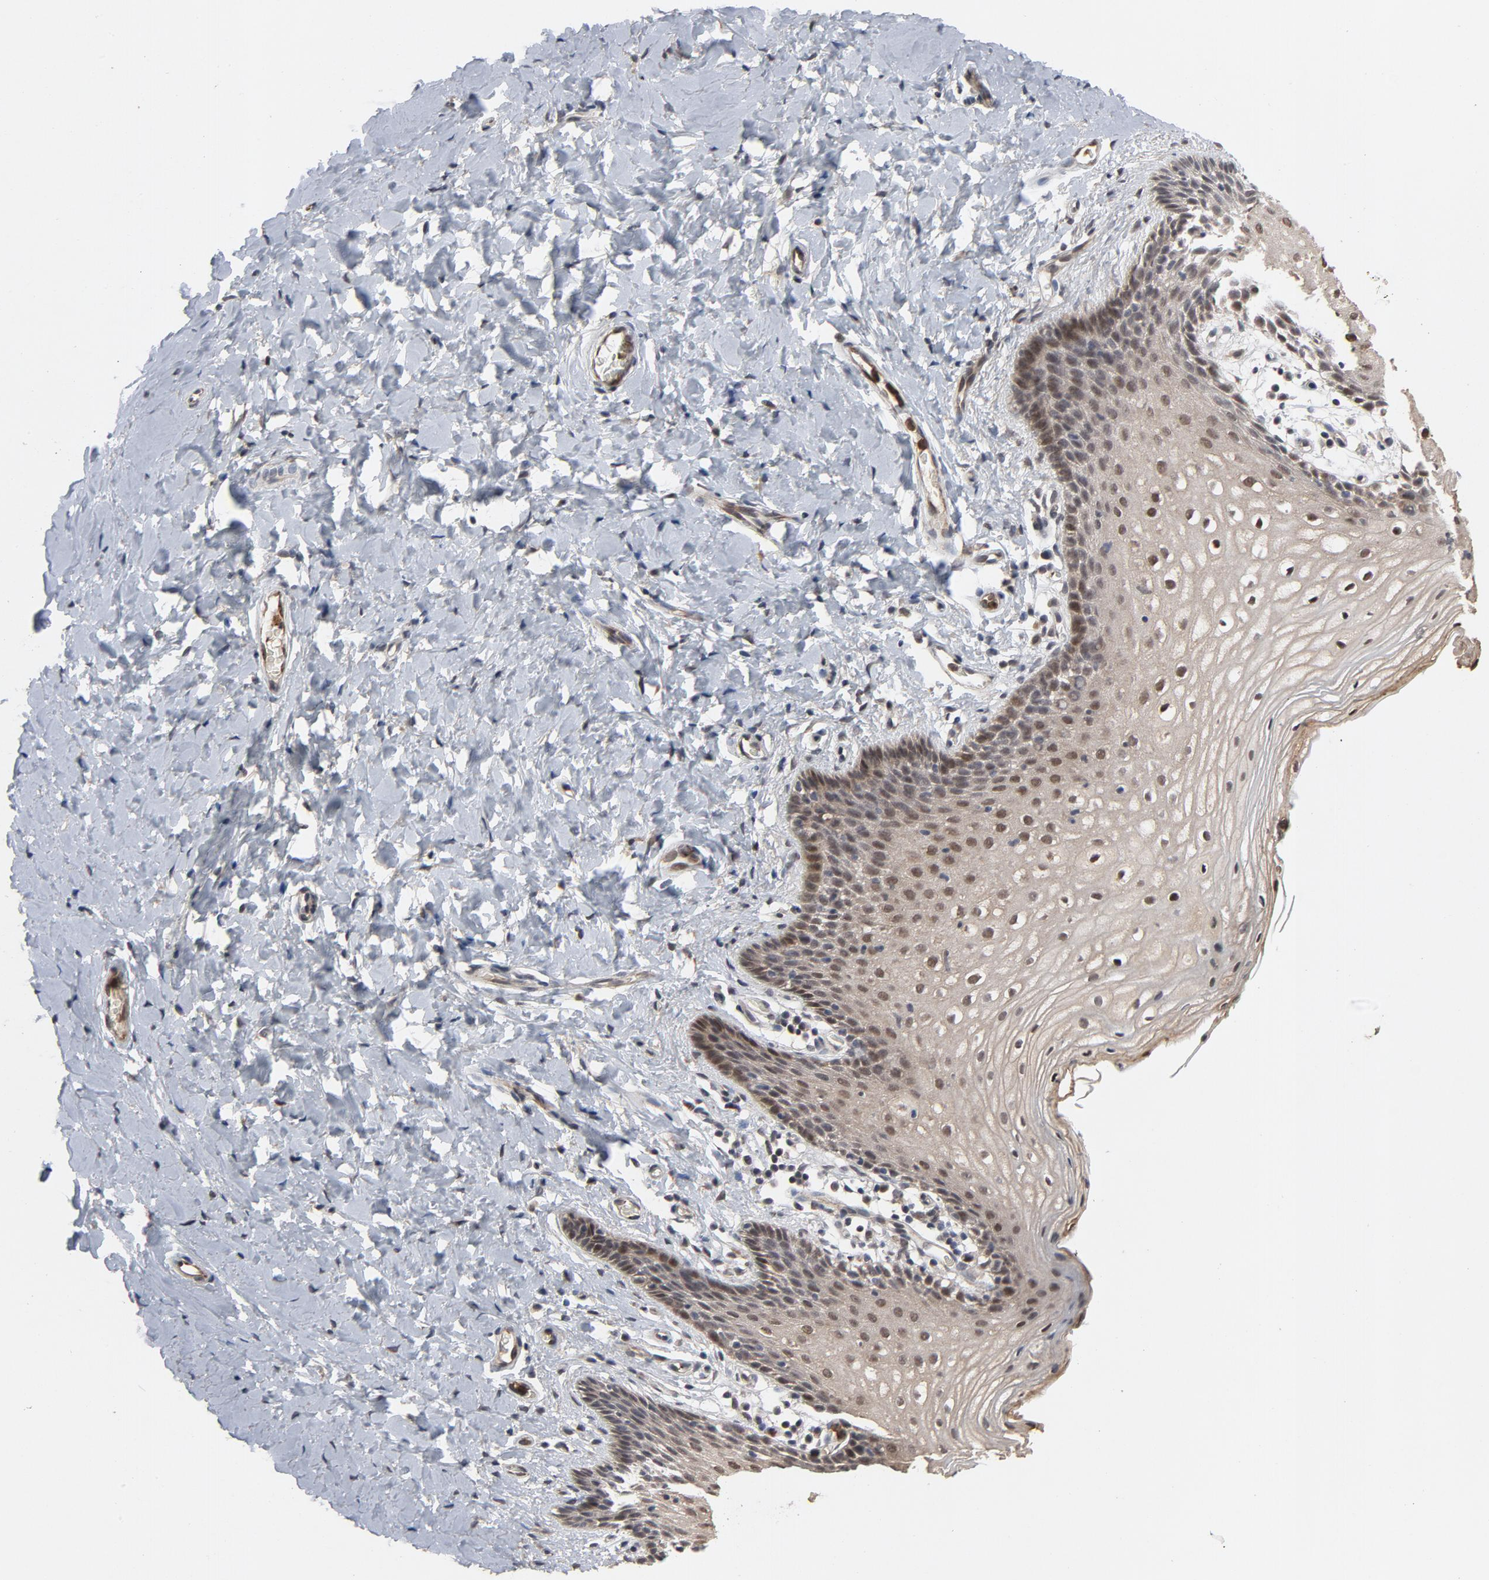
{"staining": {"intensity": "weak", "quantity": "<25%", "location": "nuclear"}, "tissue": "vagina", "cell_type": "Squamous epithelial cells", "image_type": "normal", "snomed": [{"axis": "morphology", "description": "Normal tissue, NOS"}, {"axis": "topography", "description": "Vagina"}], "caption": "Unremarkable vagina was stained to show a protein in brown. There is no significant staining in squamous epithelial cells.", "gene": "RTL5", "patient": {"sex": "female", "age": 55}}